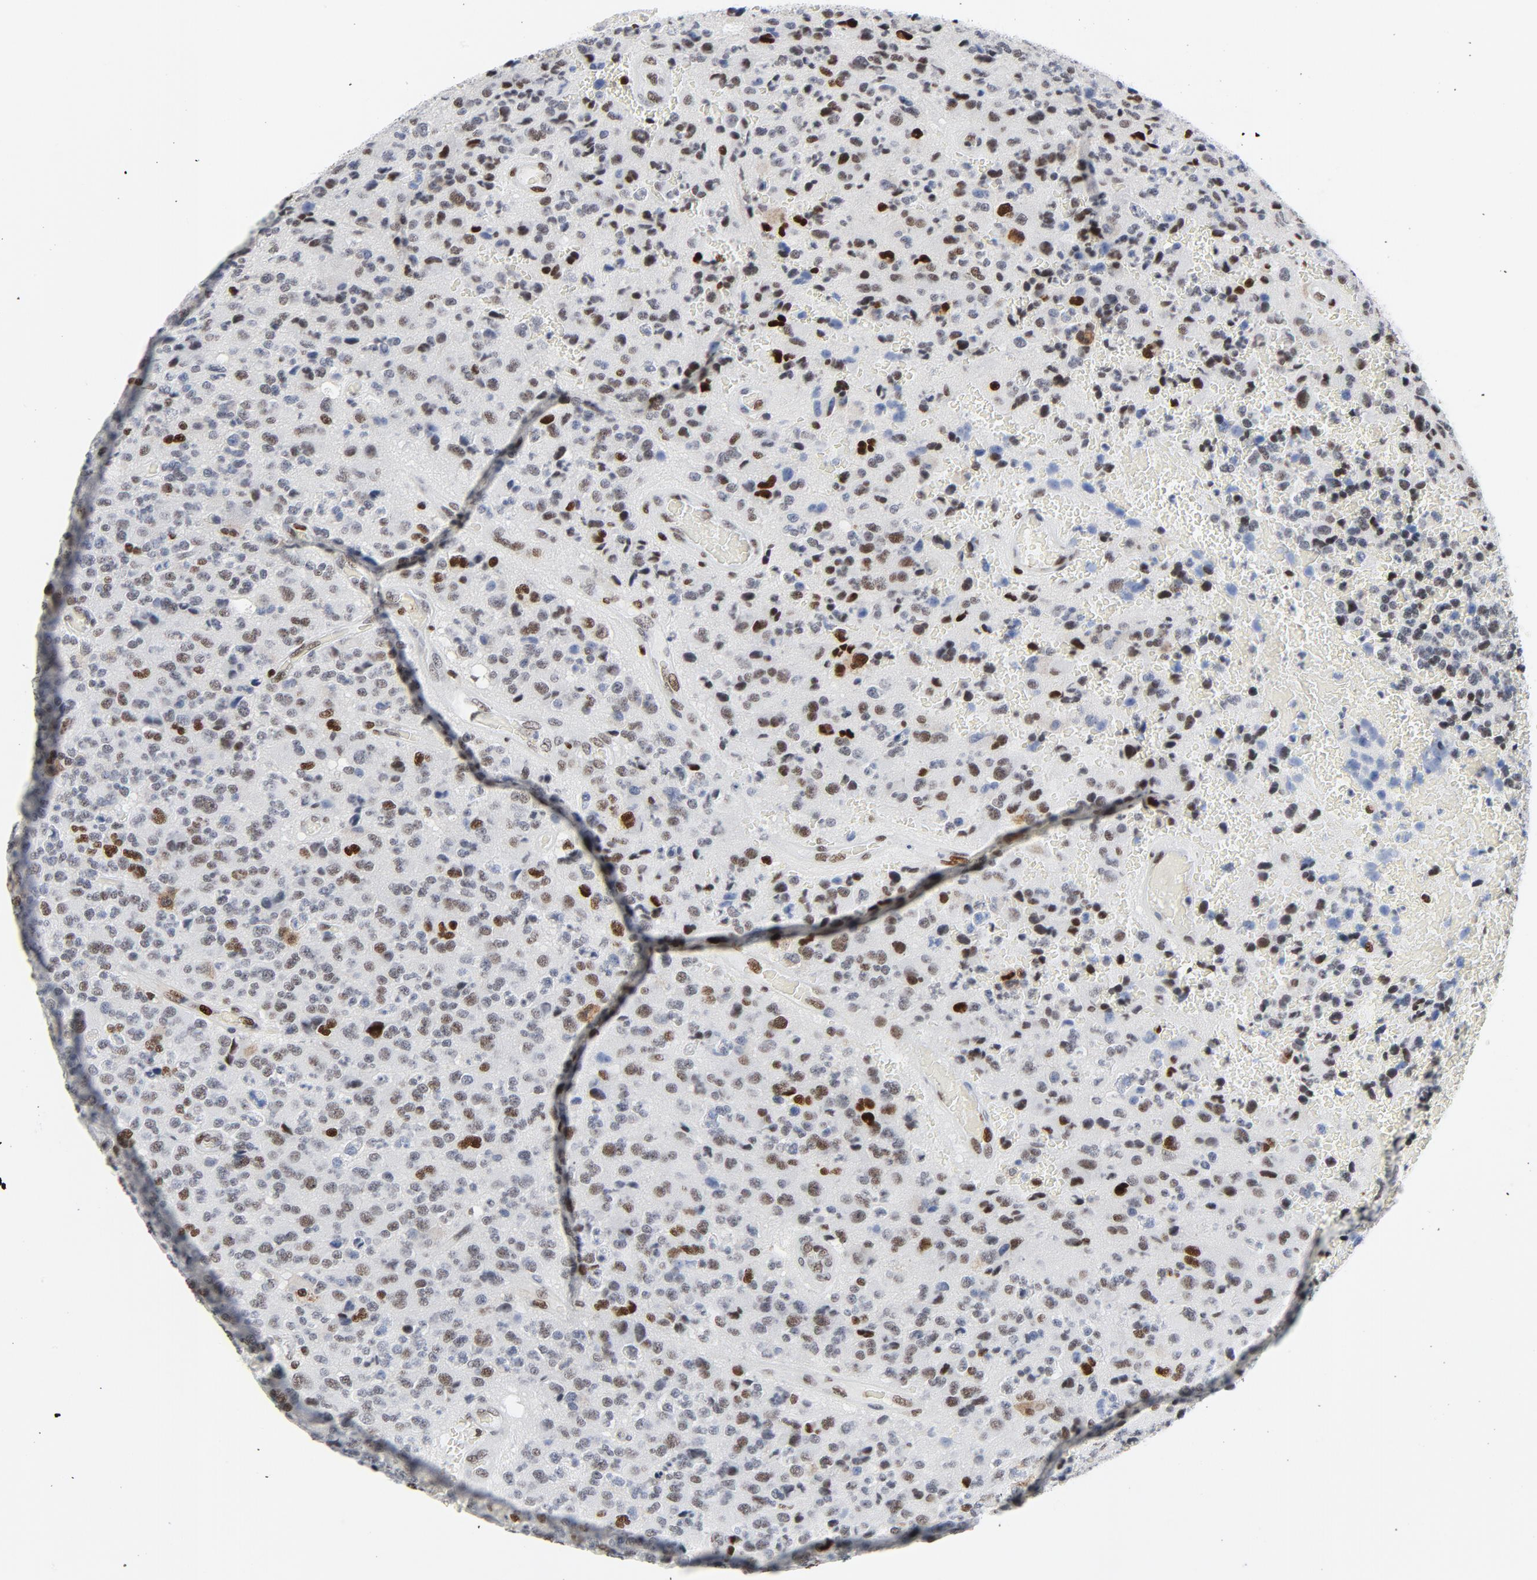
{"staining": {"intensity": "moderate", "quantity": "25%-75%", "location": "nuclear"}, "tissue": "glioma", "cell_type": "Tumor cells", "image_type": "cancer", "snomed": [{"axis": "morphology", "description": "Glioma, malignant, High grade"}, {"axis": "topography", "description": "pancreas cauda"}], "caption": "Protein staining of malignant glioma (high-grade) tissue displays moderate nuclear positivity in about 25%-75% of tumor cells. (DAB (3,3'-diaminobenzidine) = brown stain, brightfield microscopy at high magnification).", "gene": "POLD1", "patient": {"sex": "male", "age": 60}}